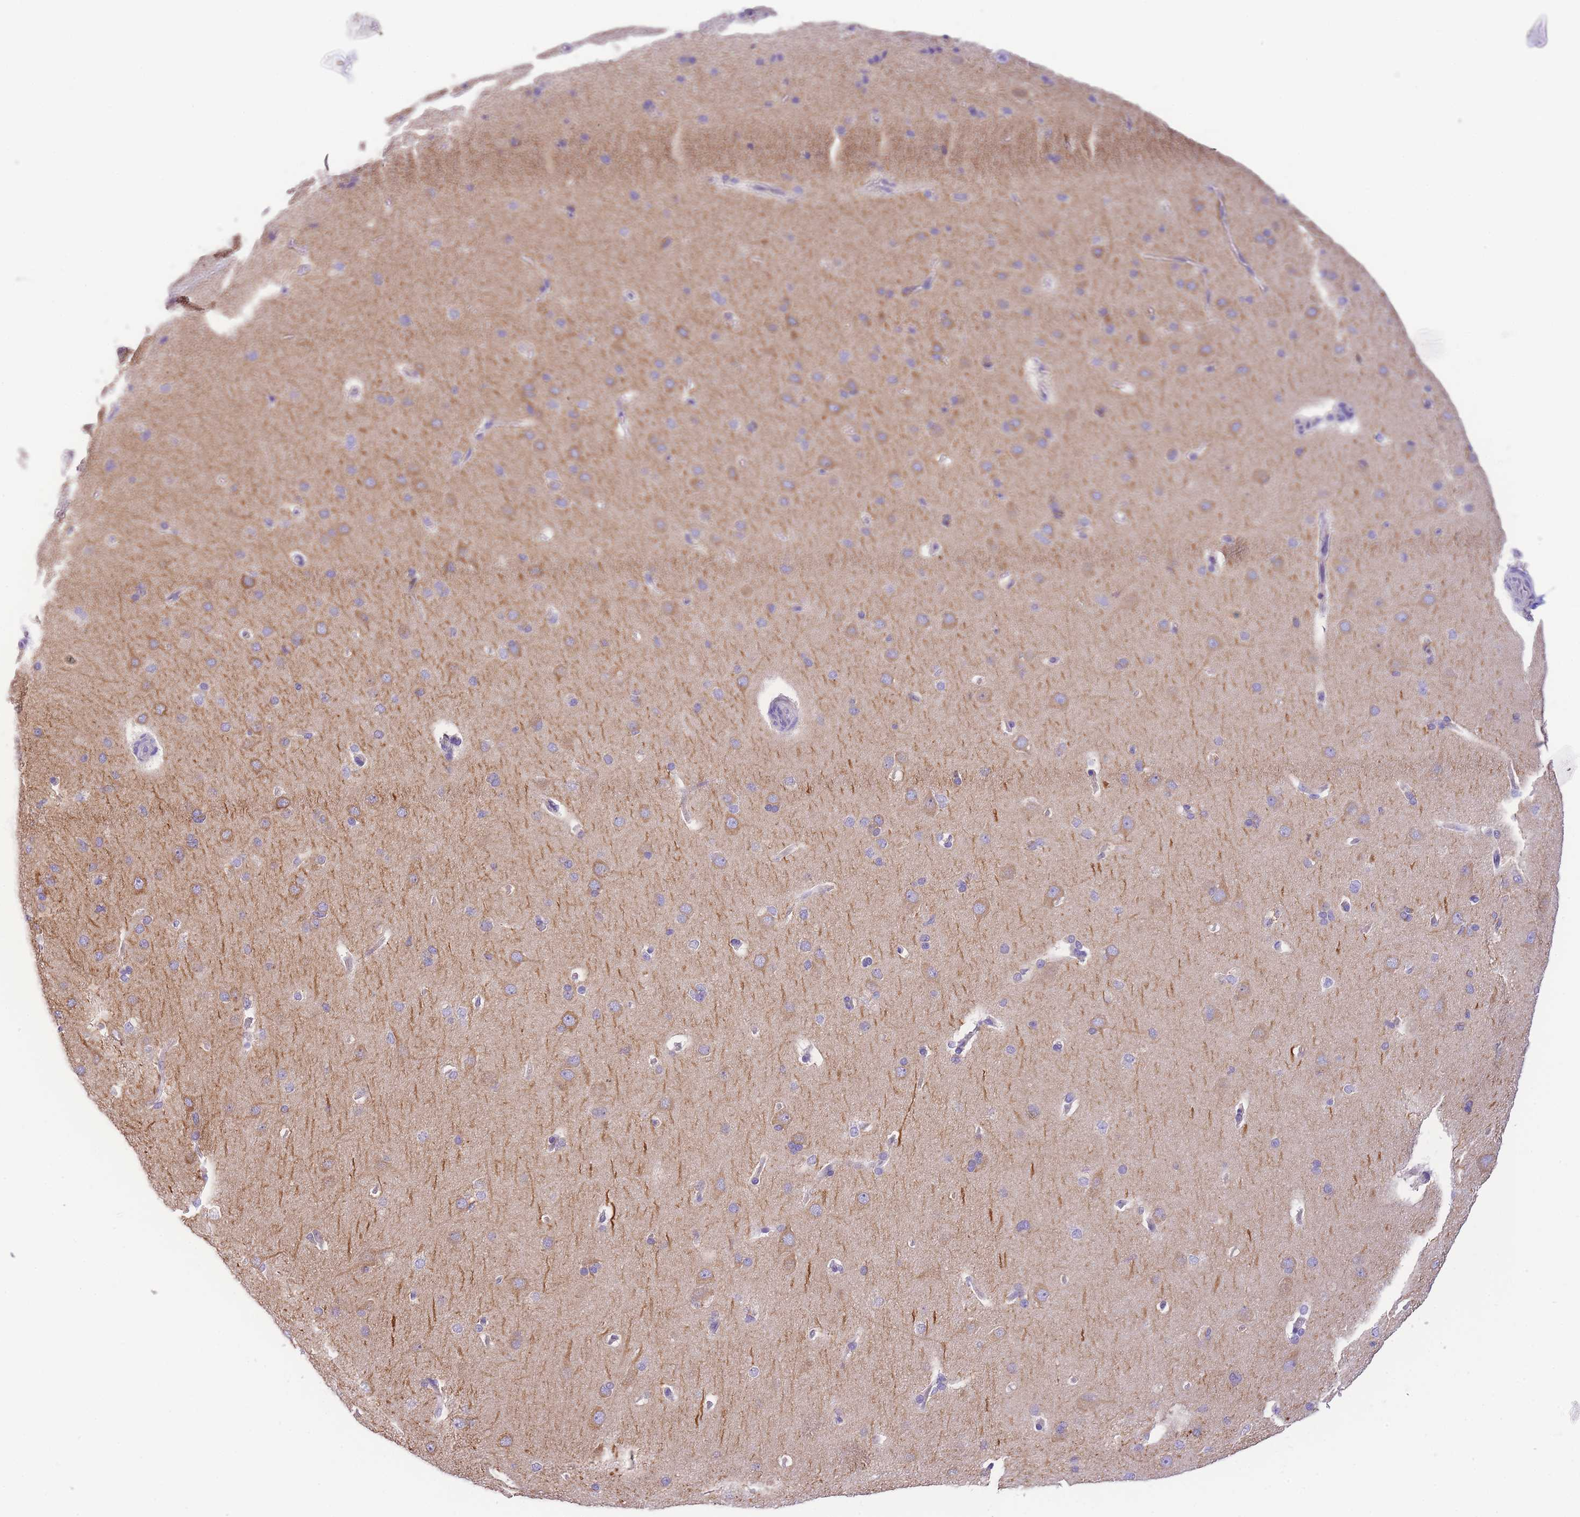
{"staining": {"intensity": "negative", "quantity": "none", "location": "none"}, "tissue": "cerebral cortex", "cell_type": "Endothelial cells", "image_type": "normal", "snomed": [{"axis": "morphology", "description": "Normal tissue, NOS"}, {"axis": "topography", "description": "Cerebral cortex"}], "caption": "The immunohistochemistry (IHC) image has no significant staining in endothelial cells of cerebral cortex.", "gene": "EPN2", "patient": {"sex": "male", "age": 62}}